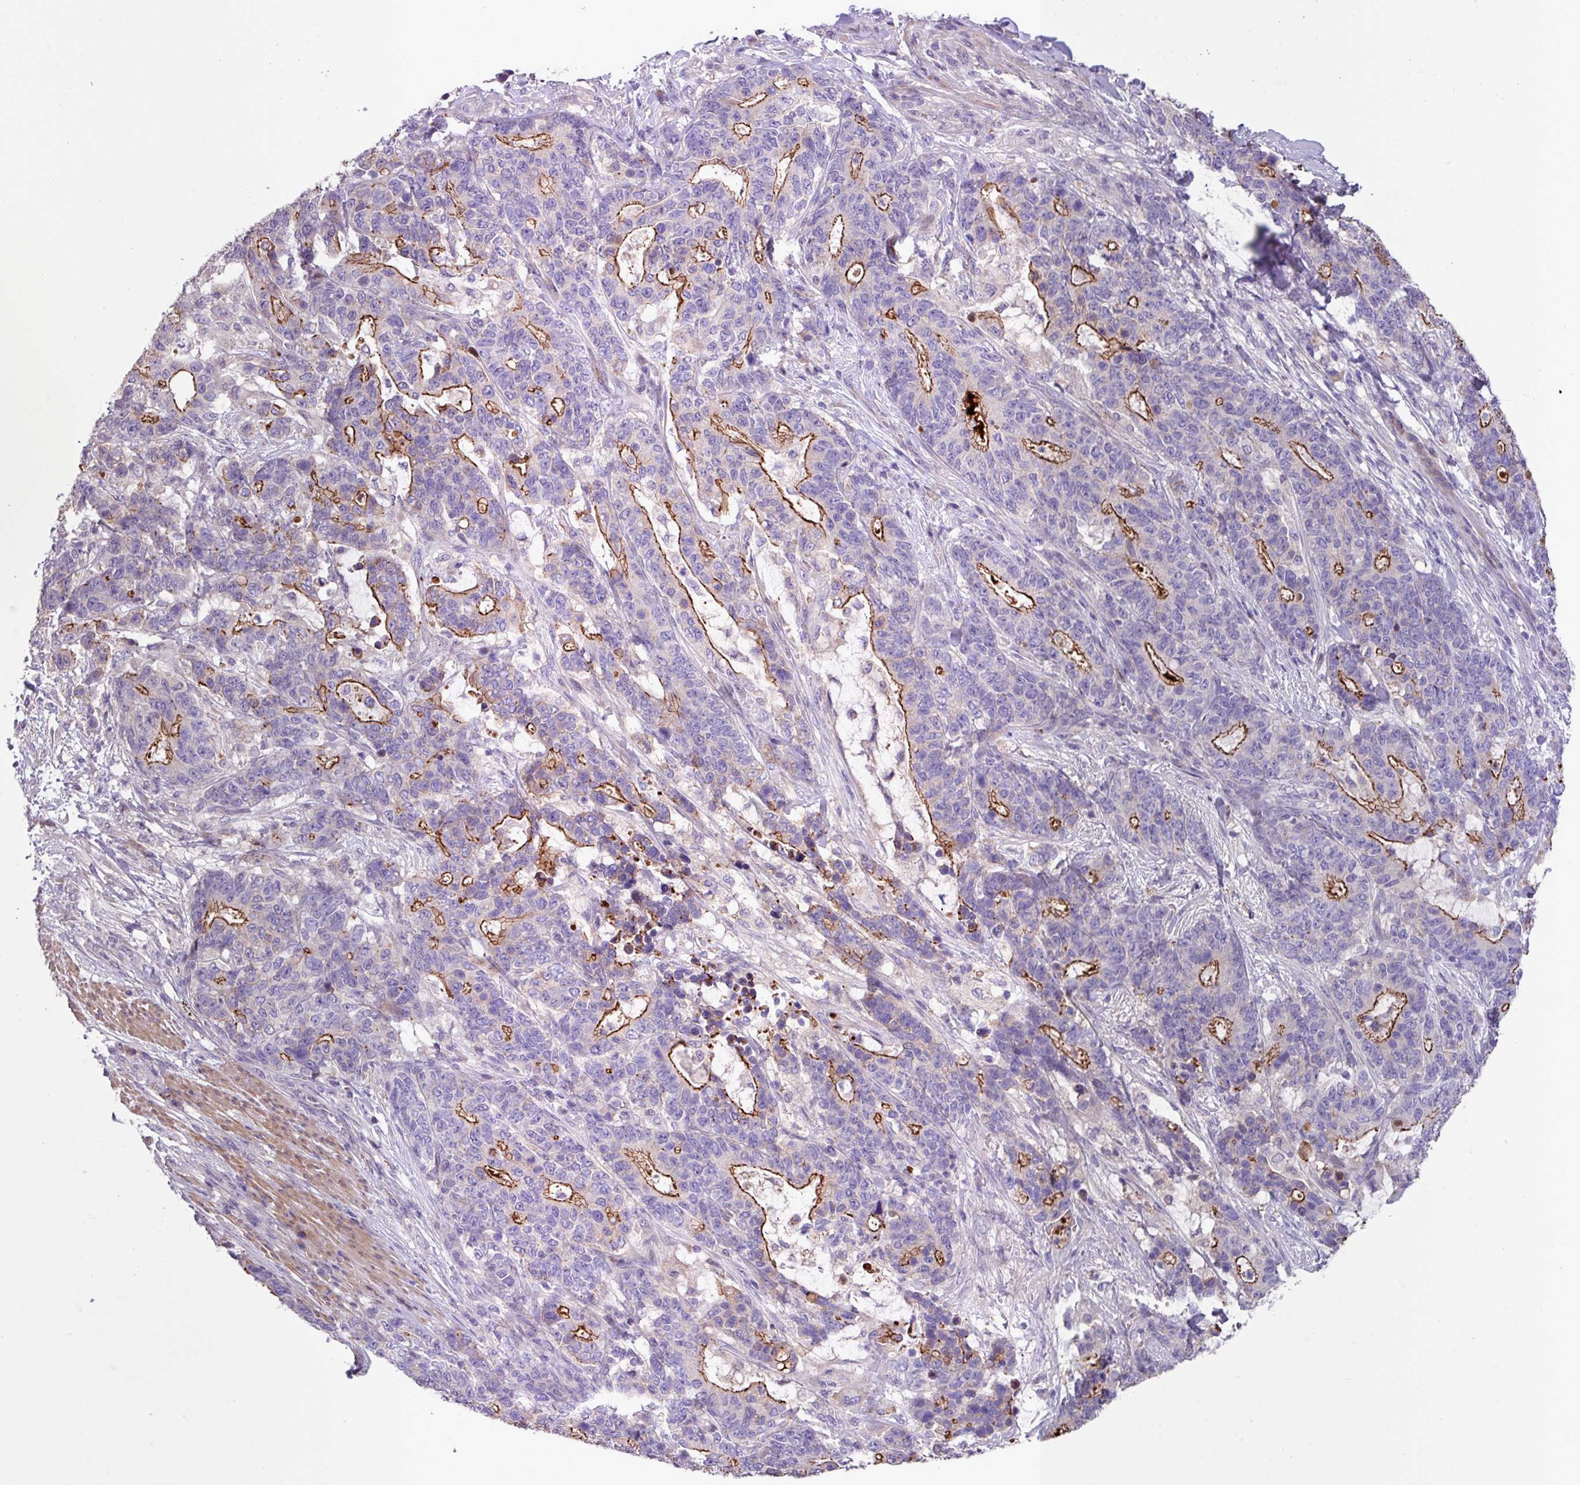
{"staining": {"intensity": "strong", "quantity": "25%-75%", "location": "cytoplasmic/membranous"}, "tissue": "stomach cancer", "cell_type": "Tumor cells", "image_type": "cancer", "snomed": [{"axis": "morphology", "description": "Normal tissue, NOS"}, {"axis": "morphology", "description": "Adenocarcinoma, NOS"}, {"axis": "topography", "description": "Stomach"}], "caption": "Stomach cancer stained for a protein (brown) demonstrates strong cytoplasmic/membranous positive positivity in about 25%-75% of tumor cells.", "gene": "IQCJ", "patient": {"sex": "female", "age": 64}}